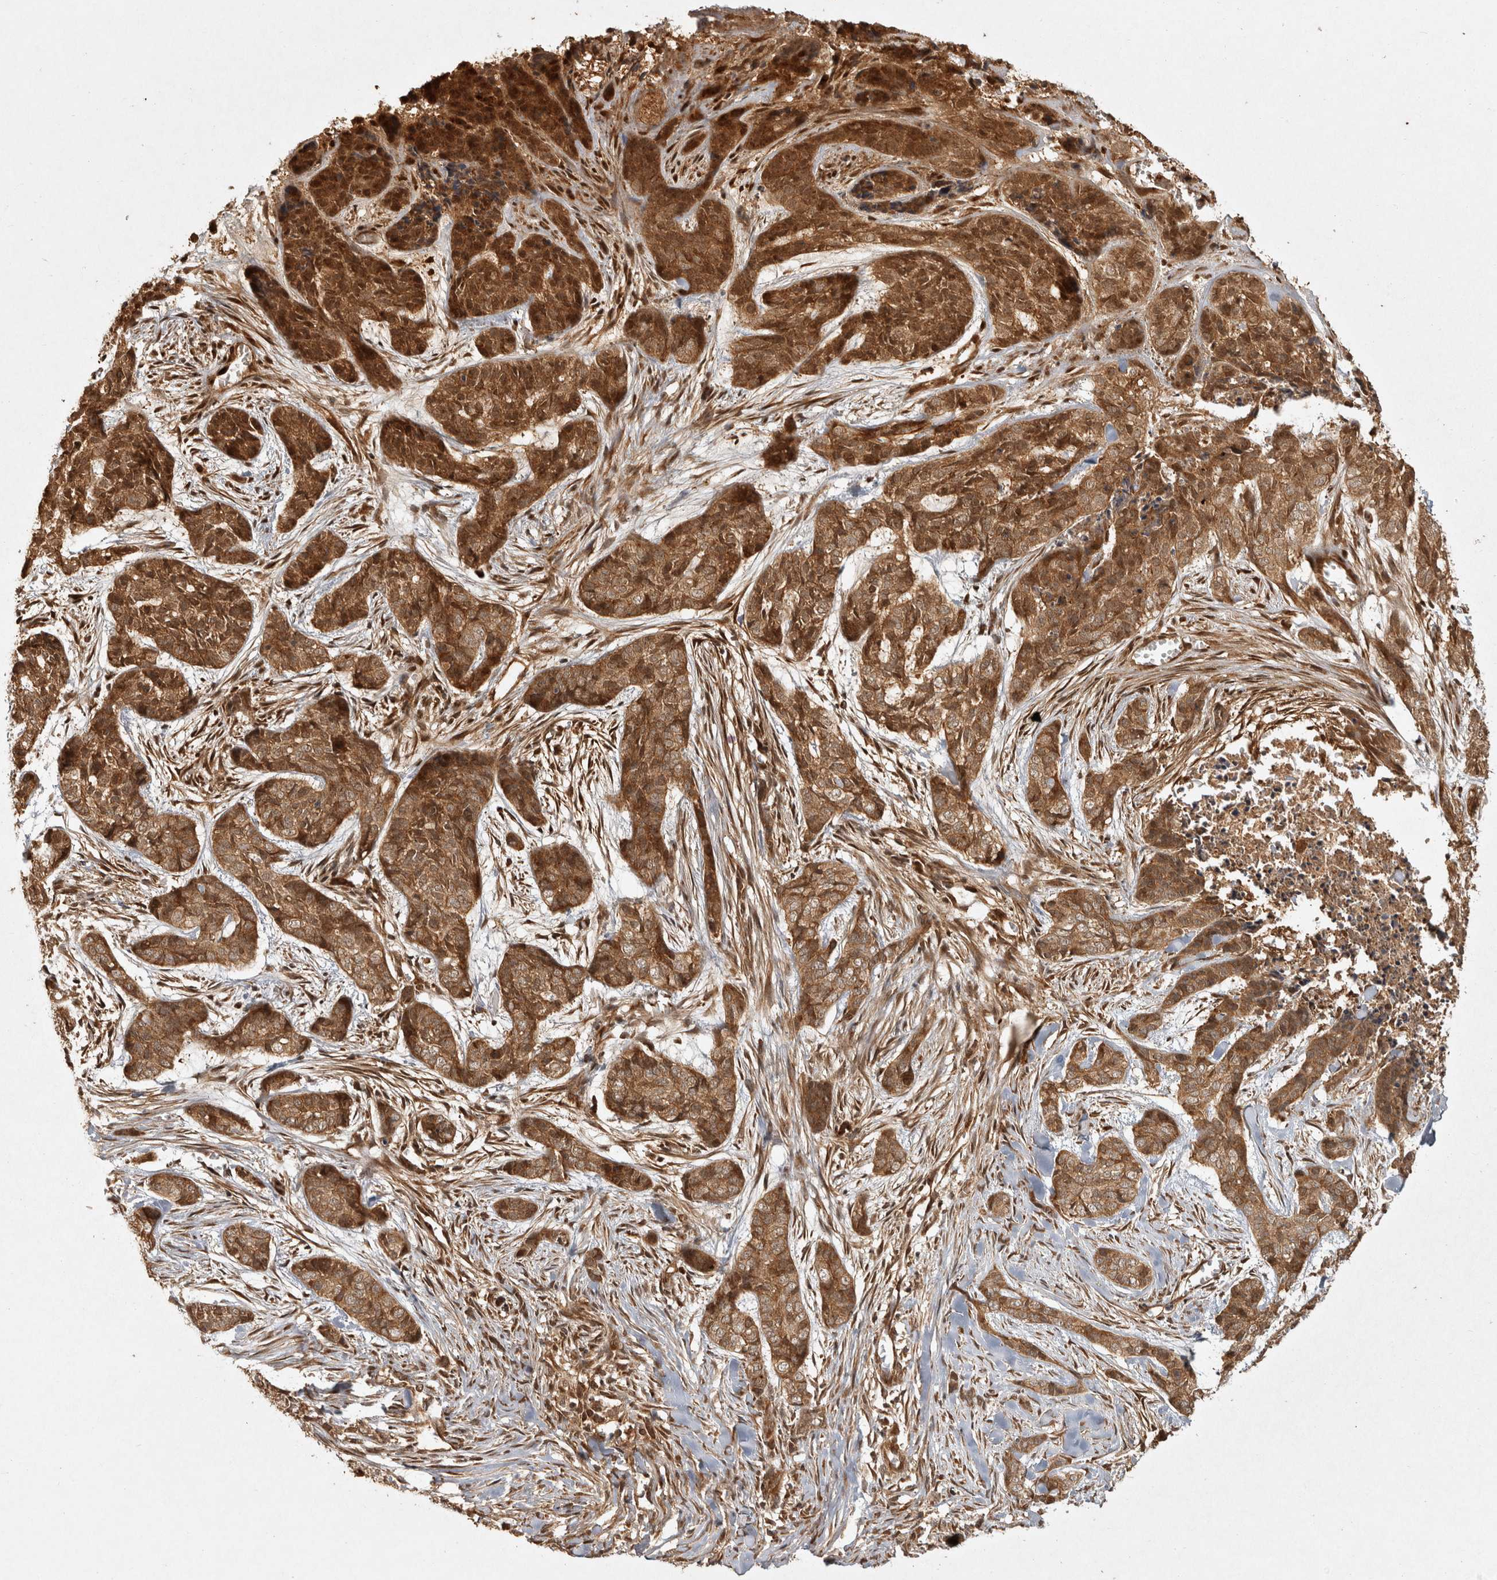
{"staining": {"intensity": "strong", "quantity": ">75%", "location": "cytoplasmic/membranous"}, "tissue": "skin cancer", "cell_type": "Tumor cells", "image_type": "cancer", "snomed": [{"axis": "morphology", "description": "Basal cell carcinoma"}, {"axis": "topography", "description": "Skin"}], "caption": "This is a histology image of IHC staining of basal cell carcinoma (skin), which shows strong expression in the cytoplasmic/membranous of tumor cells.", "gene": "CAMSAP2", "patient": {"sex": "female", "age": 64}}